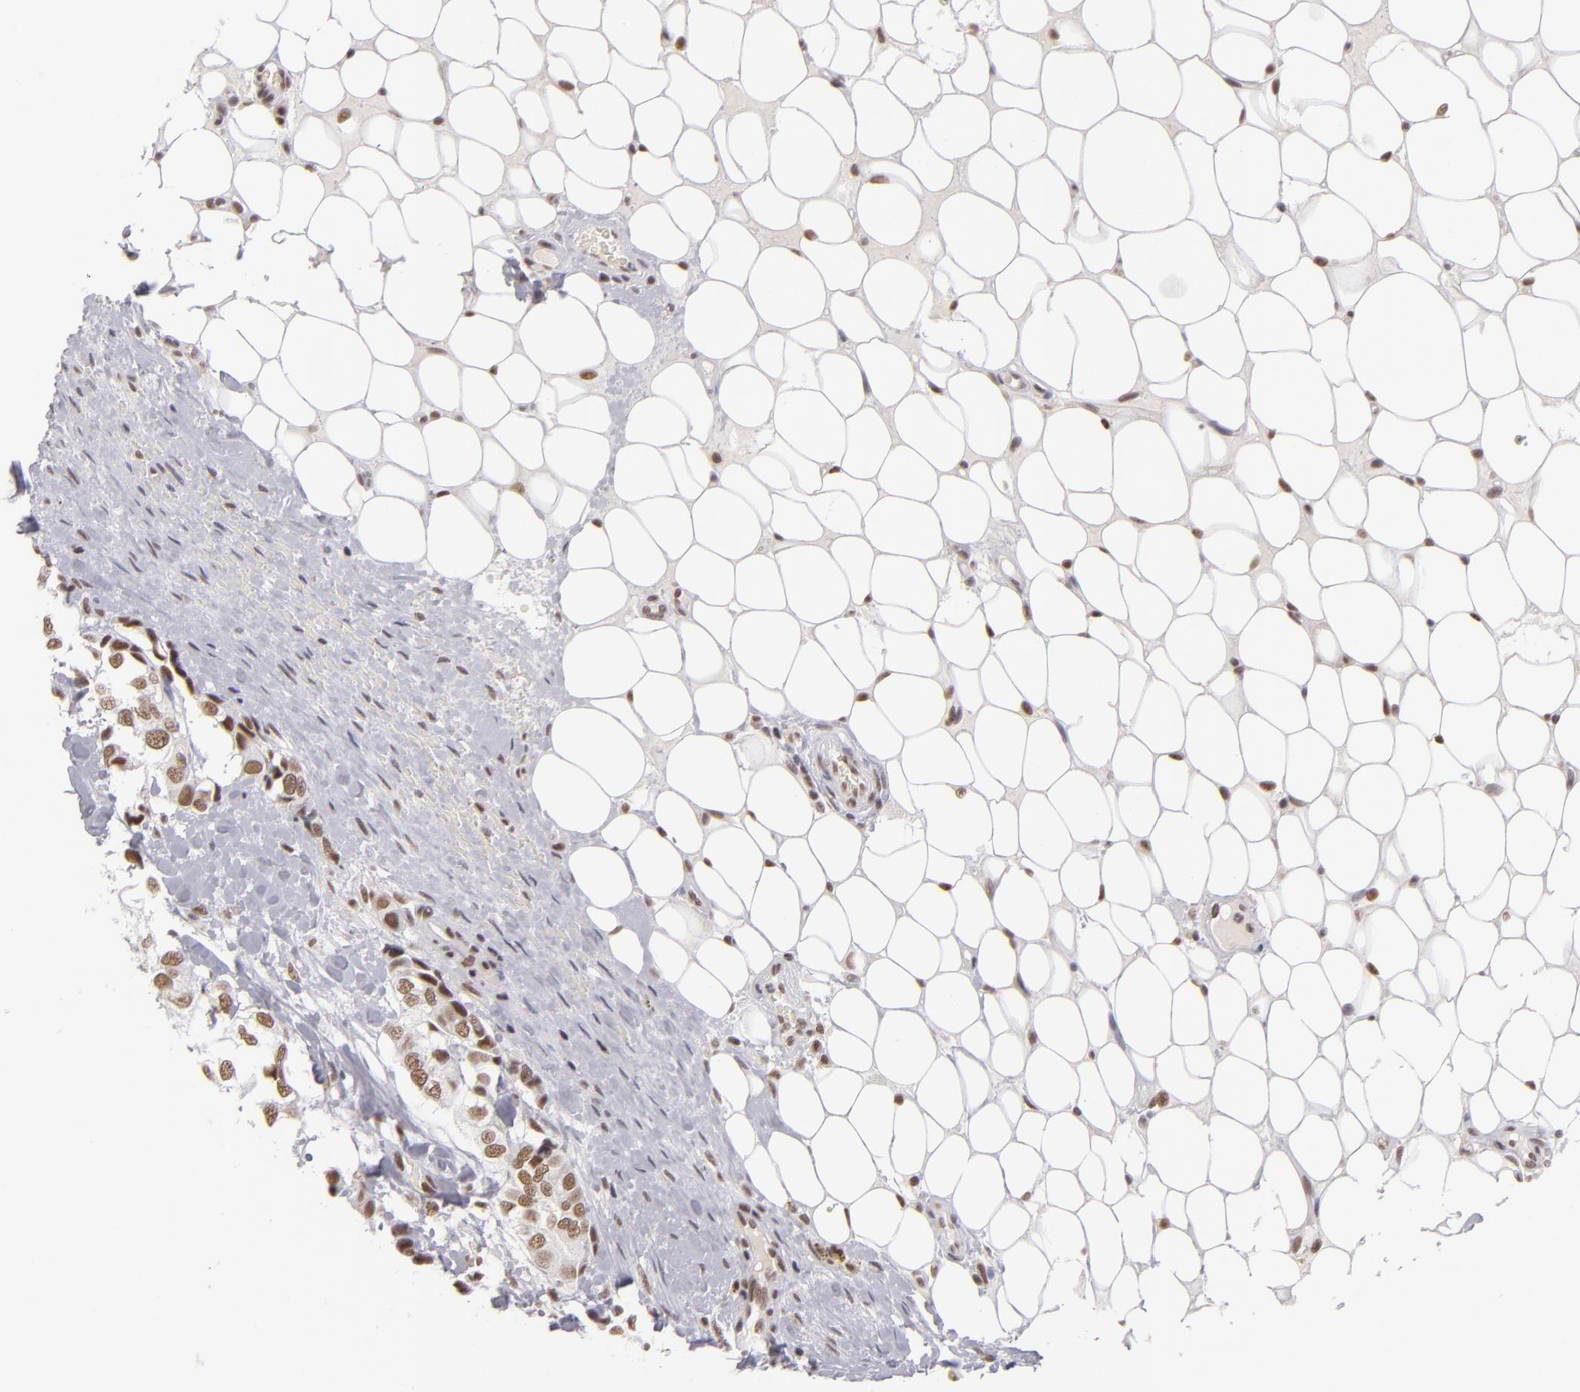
{"staining": {"intensity": "moderate", "quantity": ">75%", "location": "nuclear"}, "tissue": "breast cancer", "cell_type": "Tumor cells", "image_type": "cancer", "snomed": [{"axis": "morphology", "description": "Duct carcinoma"}, {"axis": "topography", "description": "Breast"}], "caption": "A micrograph of invasive ductal carcinoma (breast) stained for a protein exhibits moderate nuclear brown staining in tumor cells. (DAB IHC, brown staining for protein, blue staining for nuclei).", "gene": "INTS6", "patient": {"sex": "female", "age": 68}}